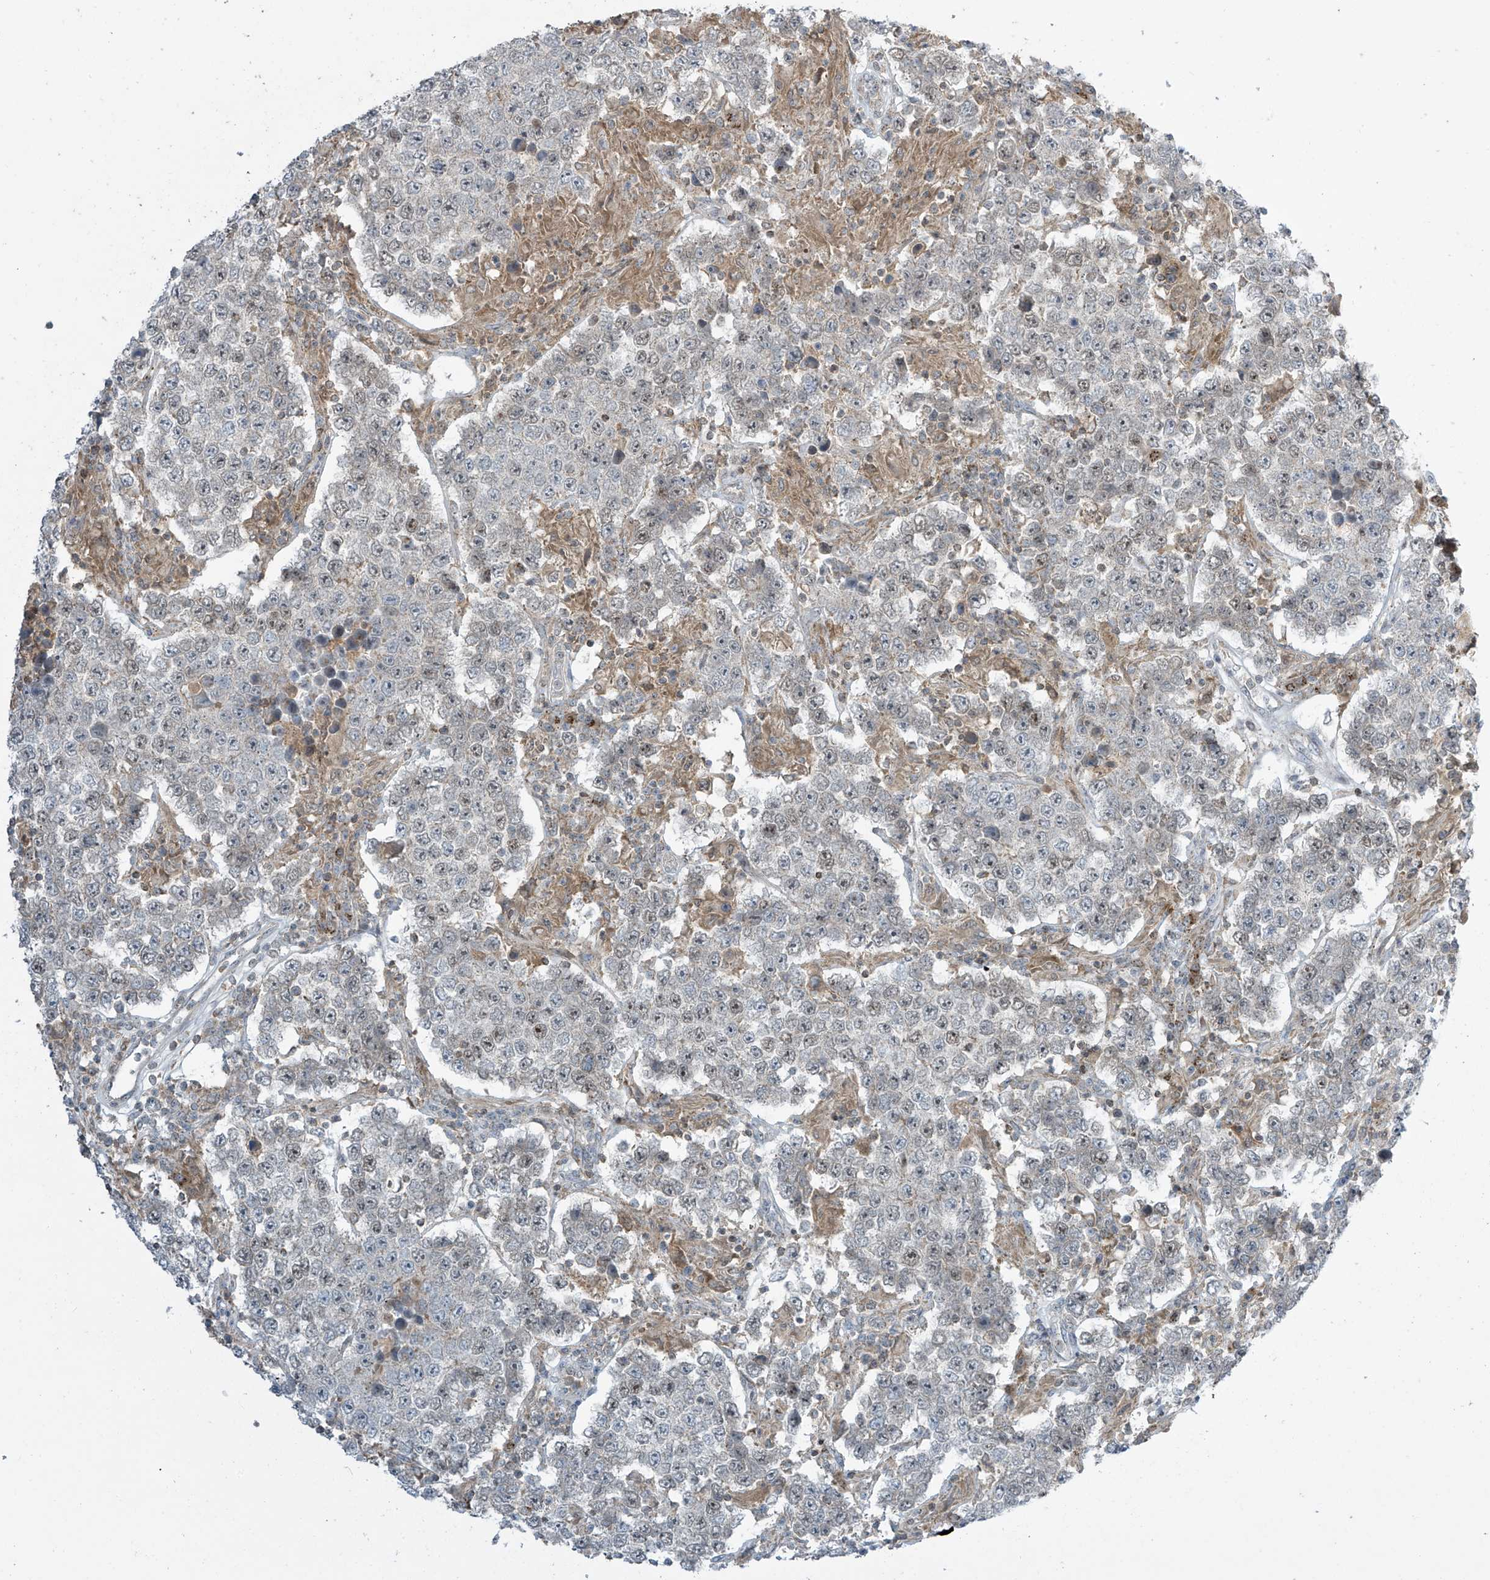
{"staining": {"intensity": "negative", "quantity": "none", "location": "none"}, "tissue": "testis cancer", "cell_type": "Tumor cells", "image_type": "cancer", "snomed": [{"axis": "morphology", "description": "Normal tissue, NOS"}, {"axis": "morphology", "description": "Urothelial carcinoma, High grade"}, {"axis": "morphology", "description": "Seminoma, NOS"}, {"axis": "morphology", "description": "Carcinoma, Embryonal, NOS"}, {"axis": "topography", "description": "Urinary bladder"}, {"axis": "topography", "description": "Testis"}], "caption": "Immunohistochemical staining of testis cancer exhibits no significant positivity in tumor cells.", "gene": "PARVG", "patient": {"sex": "male", "age": 41}}